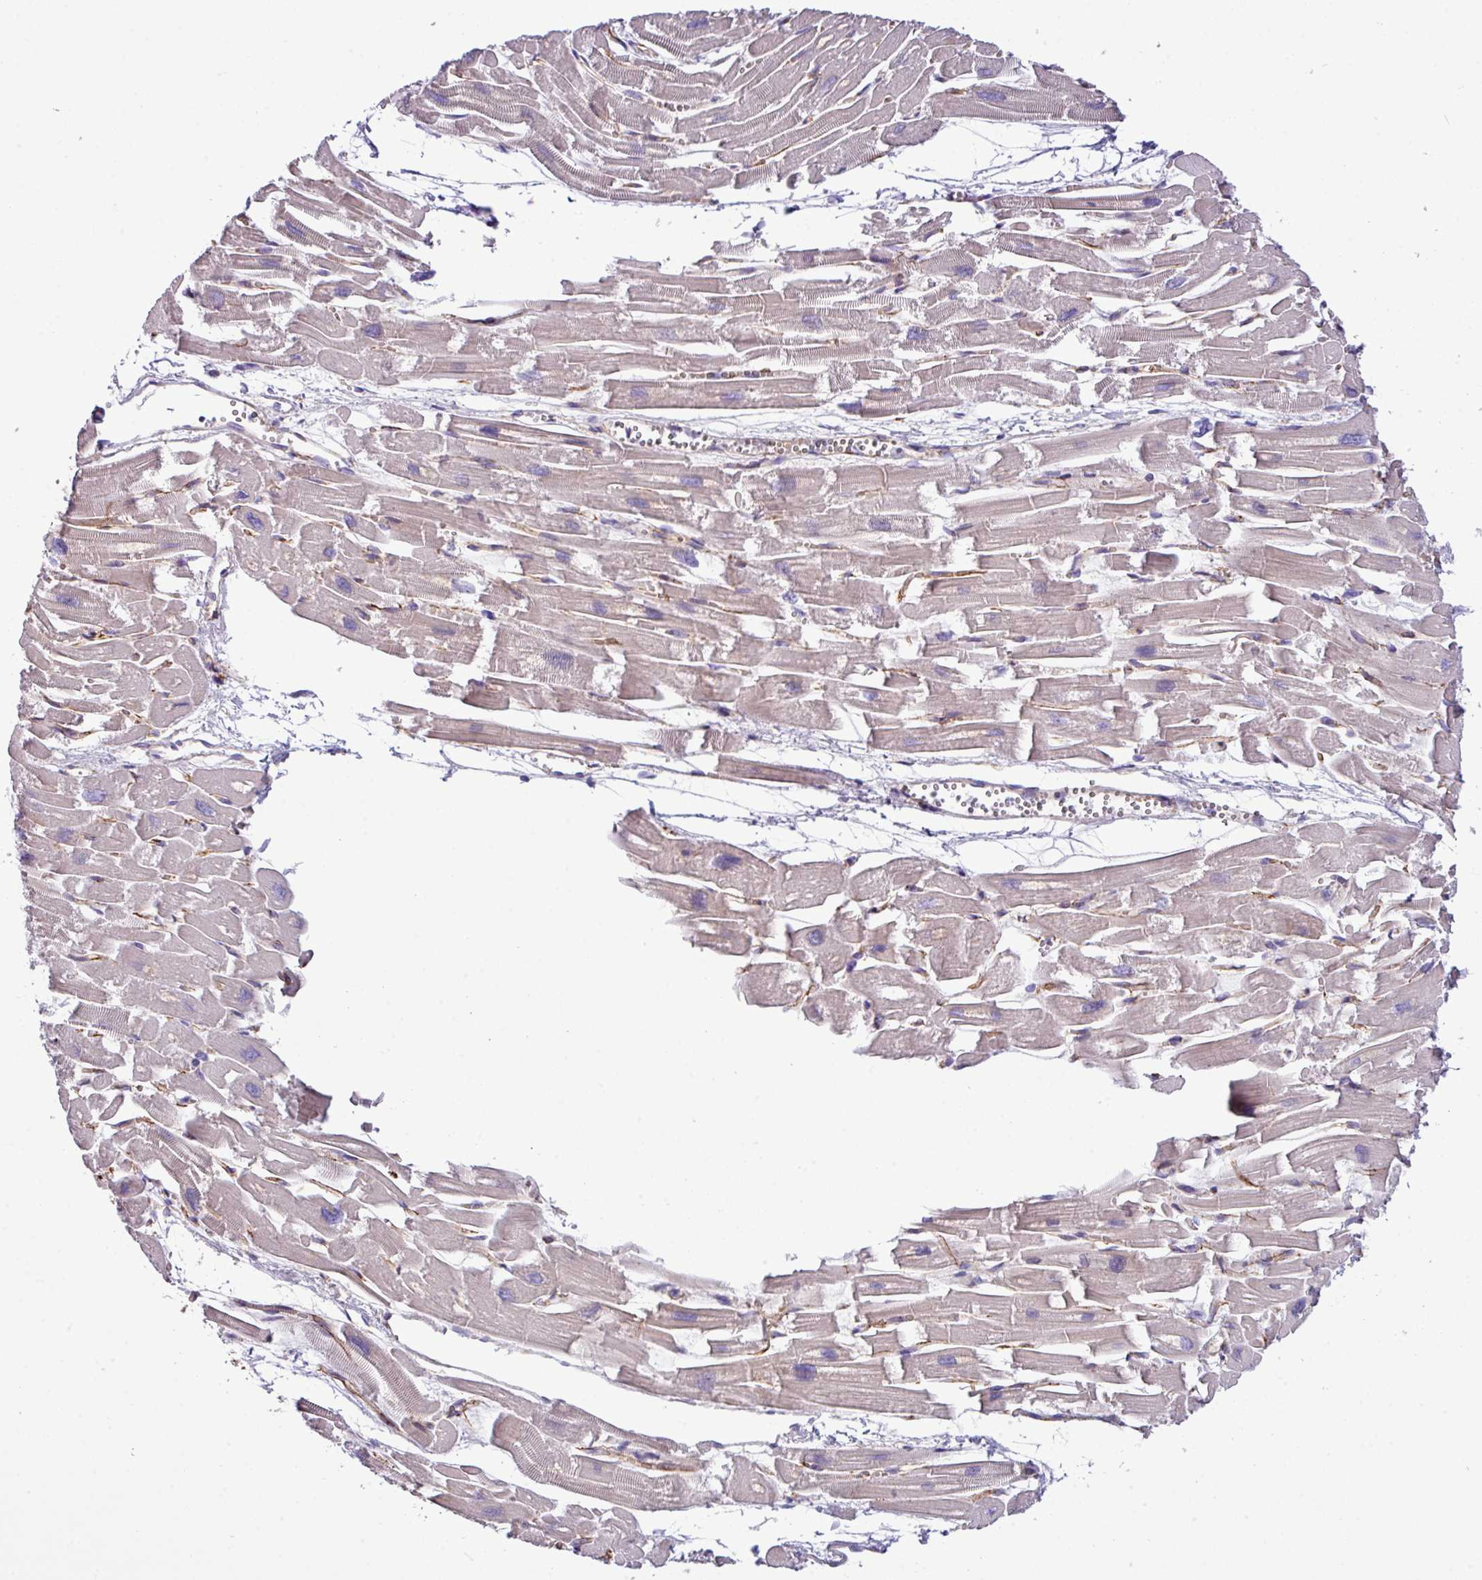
{"staining": {"intensity": "strong", "quantity": "<25%", "location": "cytoplasmic/membranous"}, "tissue": "heart muscle", "cell_type": "Cardiomyocytes", "image_type": "normal", "snomed": [{"axis": "morphology", "description": "Normal tissue, NOS"}, {"axis": "topography", "description": "Heart"}], "caption": "Heart muscle stained with DAB (3,3'-diaminobenzidine) immunohistochemistry (IHC) shows medium levels of strong cytoplasmic/membranous staining in approximately <25% of cardiomyocytes. (DAB (3,3'-diaminobenzidine) = brown stain, brightfield microscopy at high magnification).", "gene": "PARD6A", "patient": {"sex": "male", "age": 54}}